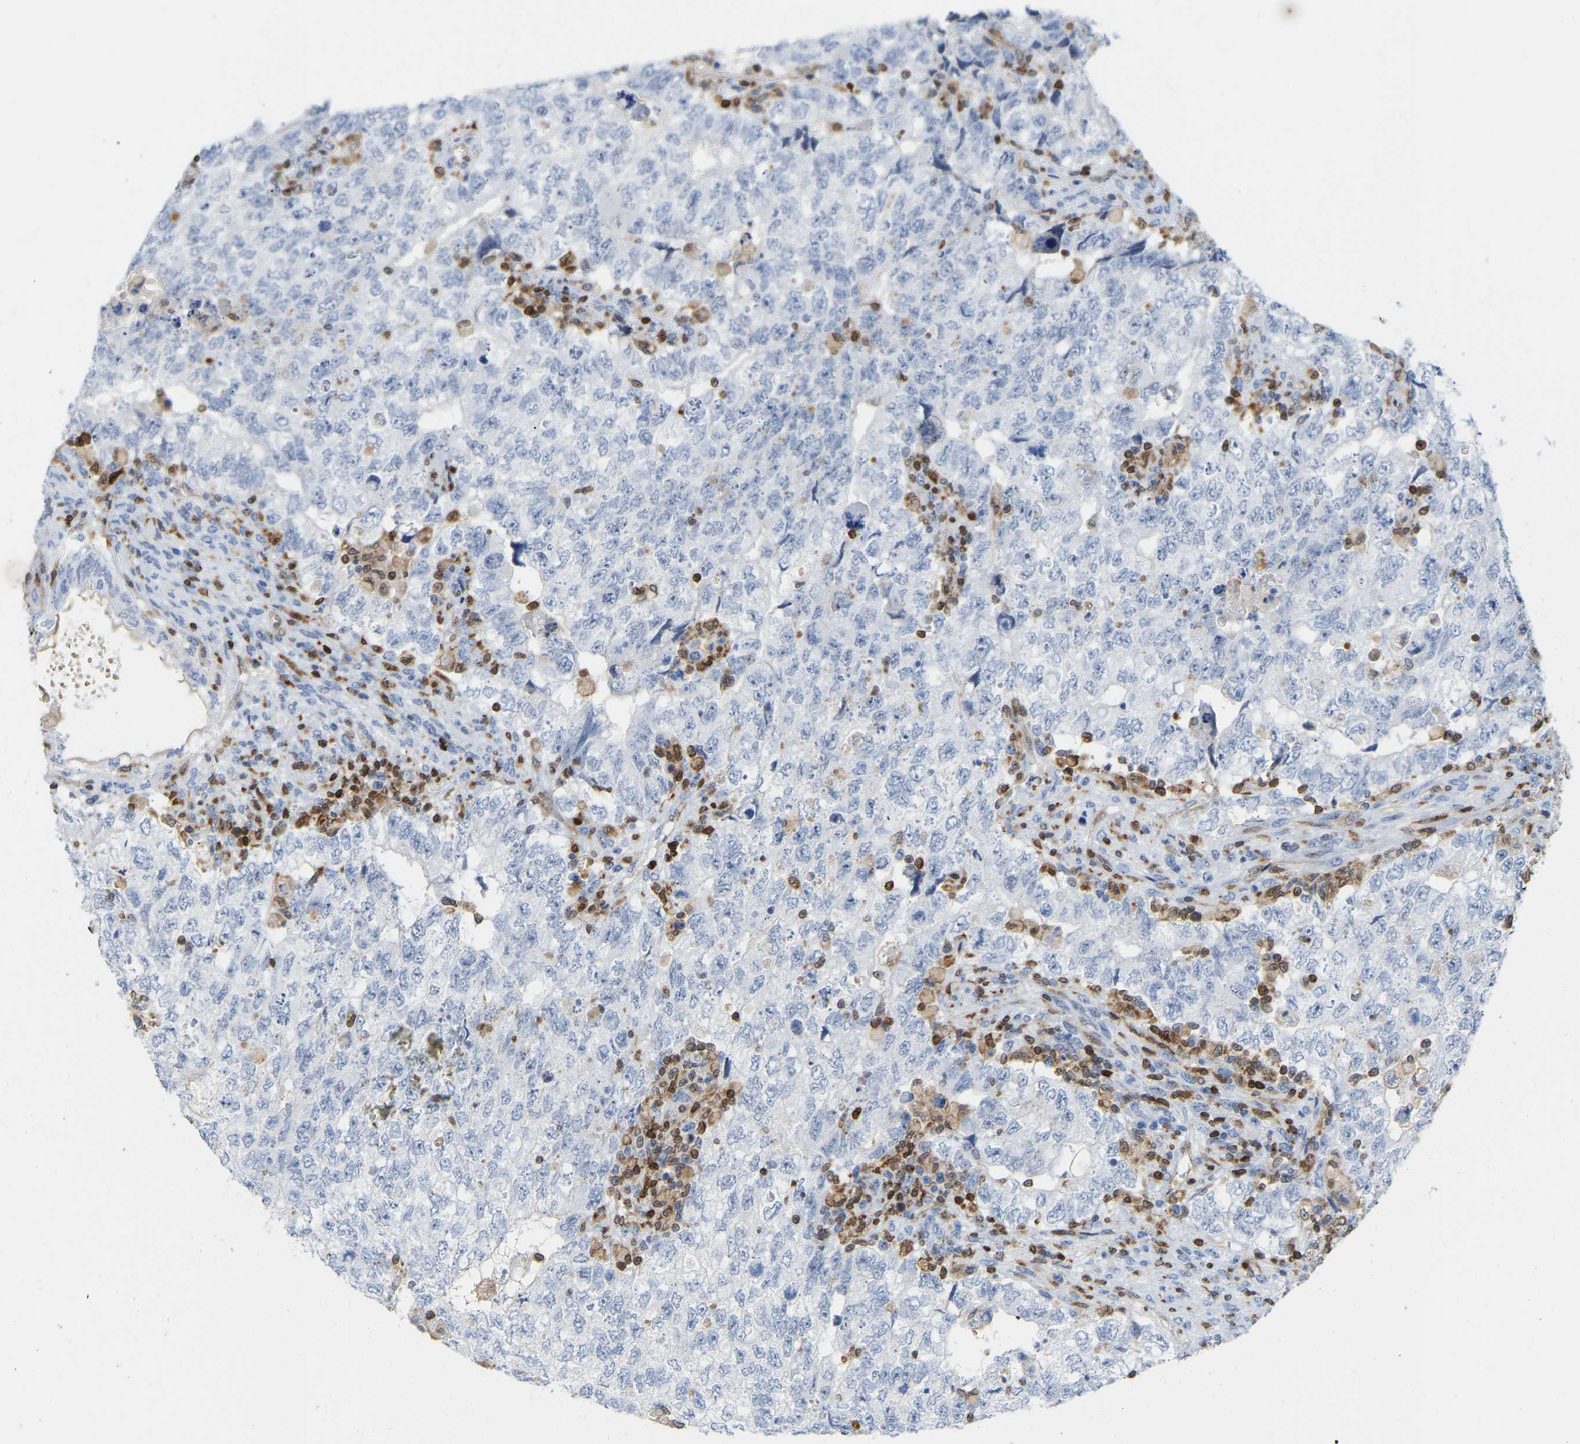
{"staining": {"intensity": "negative", "quantity": "none", "location": "none"}, "tissue": "testis cancer", "cell_type": "Tumor cells", "image_type": "cancer", "snomed": [{"axis": "morphology", "description": "Carcinoma, Embryonal, NOS"}, {"axis": "topography", "description": "Testis"}], "caption": "Immunohistochemistry photomicrograph of neoplastic tissue: human testis embryonal carcinoma stained with DAB exhibits no significant protein expression in tumor cells.", "gene": "GIMAP4", "patient": {"sex": "male", "age": 36}}